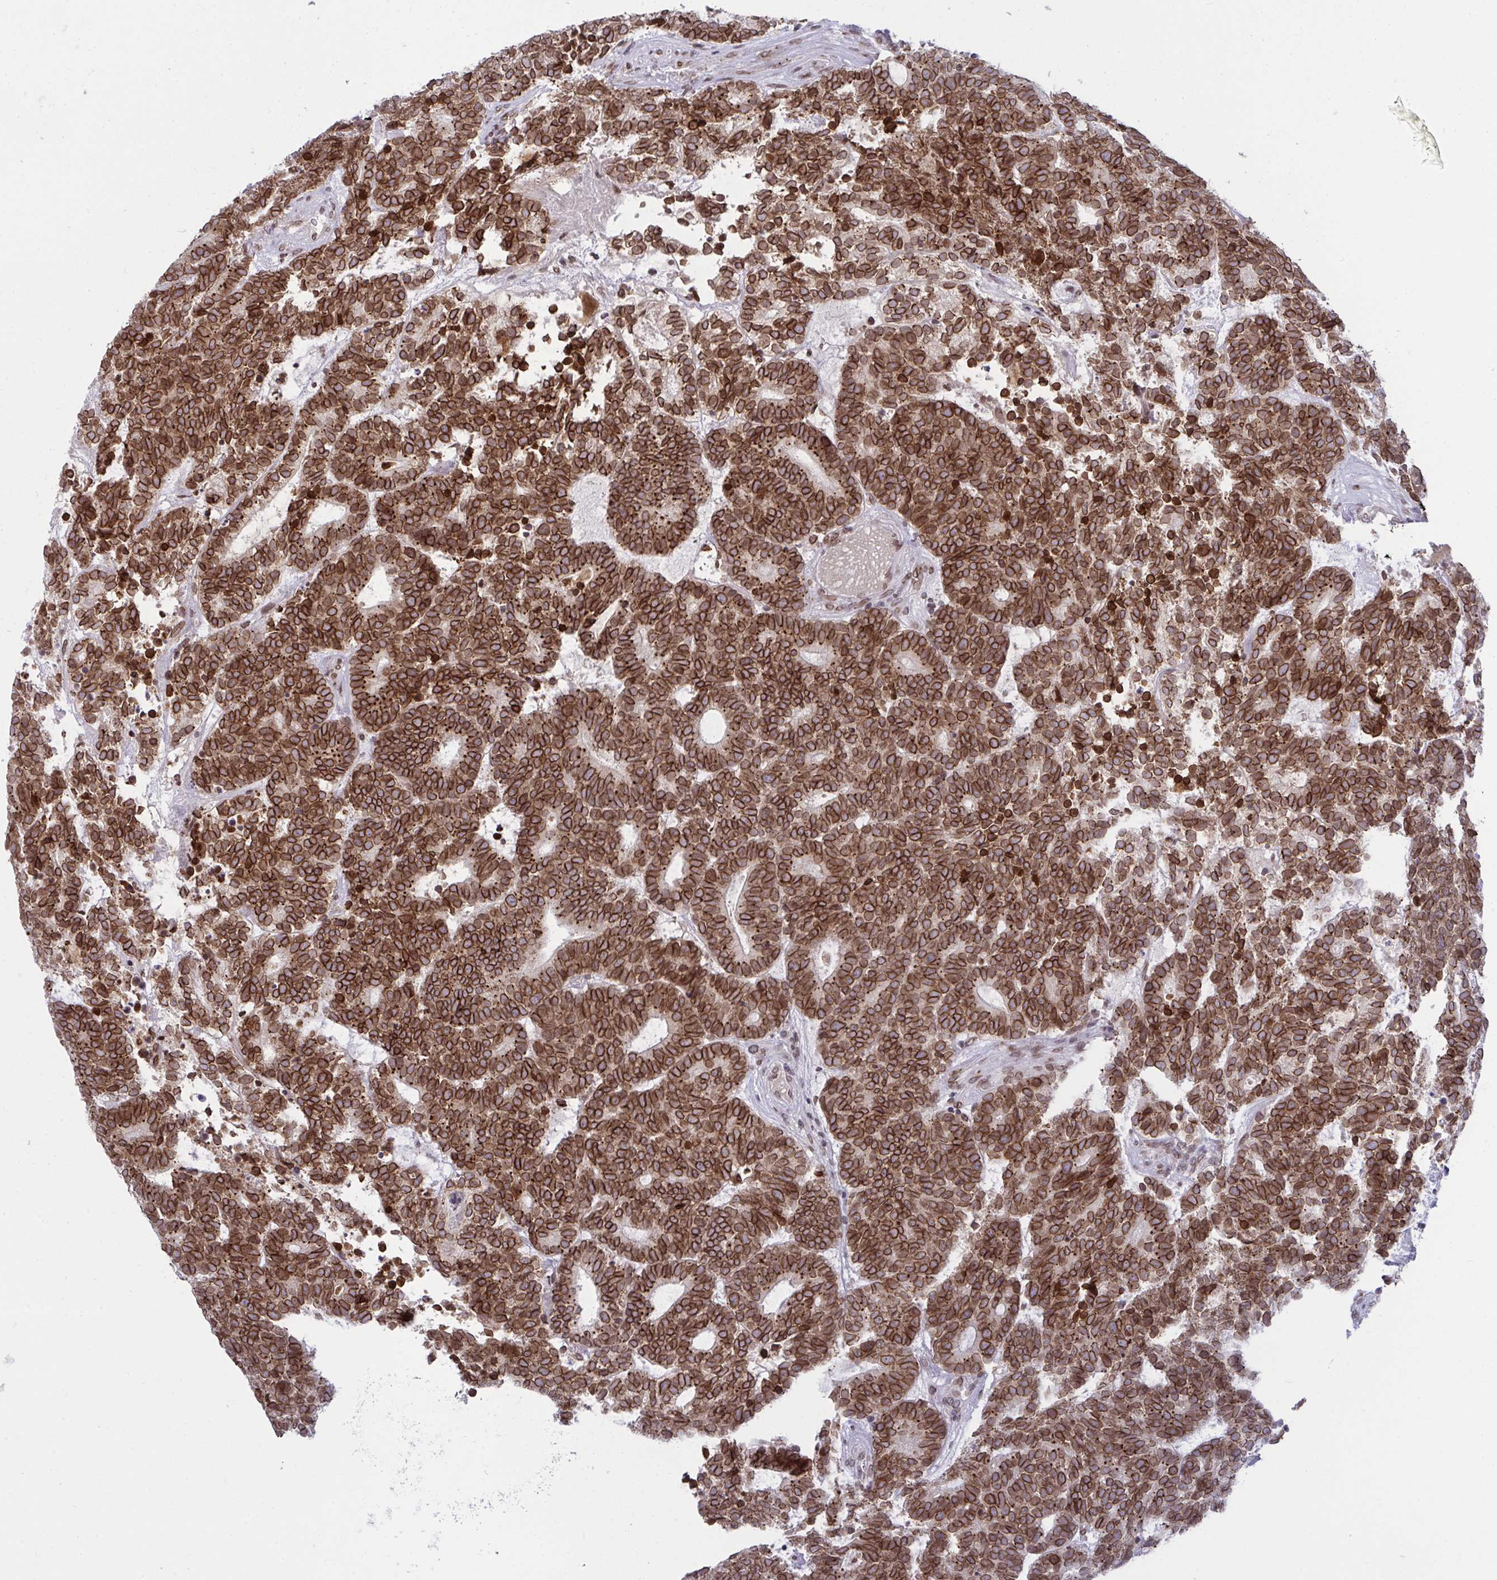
{"staining": {"intensity": "strong", "quantity": ">75%", "location": "cytoplasmic/membranous,nuclear"}, "tissue": "head and neck cancer", "cell_type": "Tumor cells", "image_type": "cancer", "snomed": [{"axis": "morphology", "description": "Adenocarcinoma, NOS"}, {"axis": "topography", "description": "Head-Neck"}], "caption": "A histopathology image showing strong cytoplasmic/membranous and nuclear expression in approximately >75% of tumor cells in head and neck adenocarcinoma, as visualized by brown immunohistochemical staining.", "gene": "RANBP2", "patient": {"sex": "female", "age": 81}}